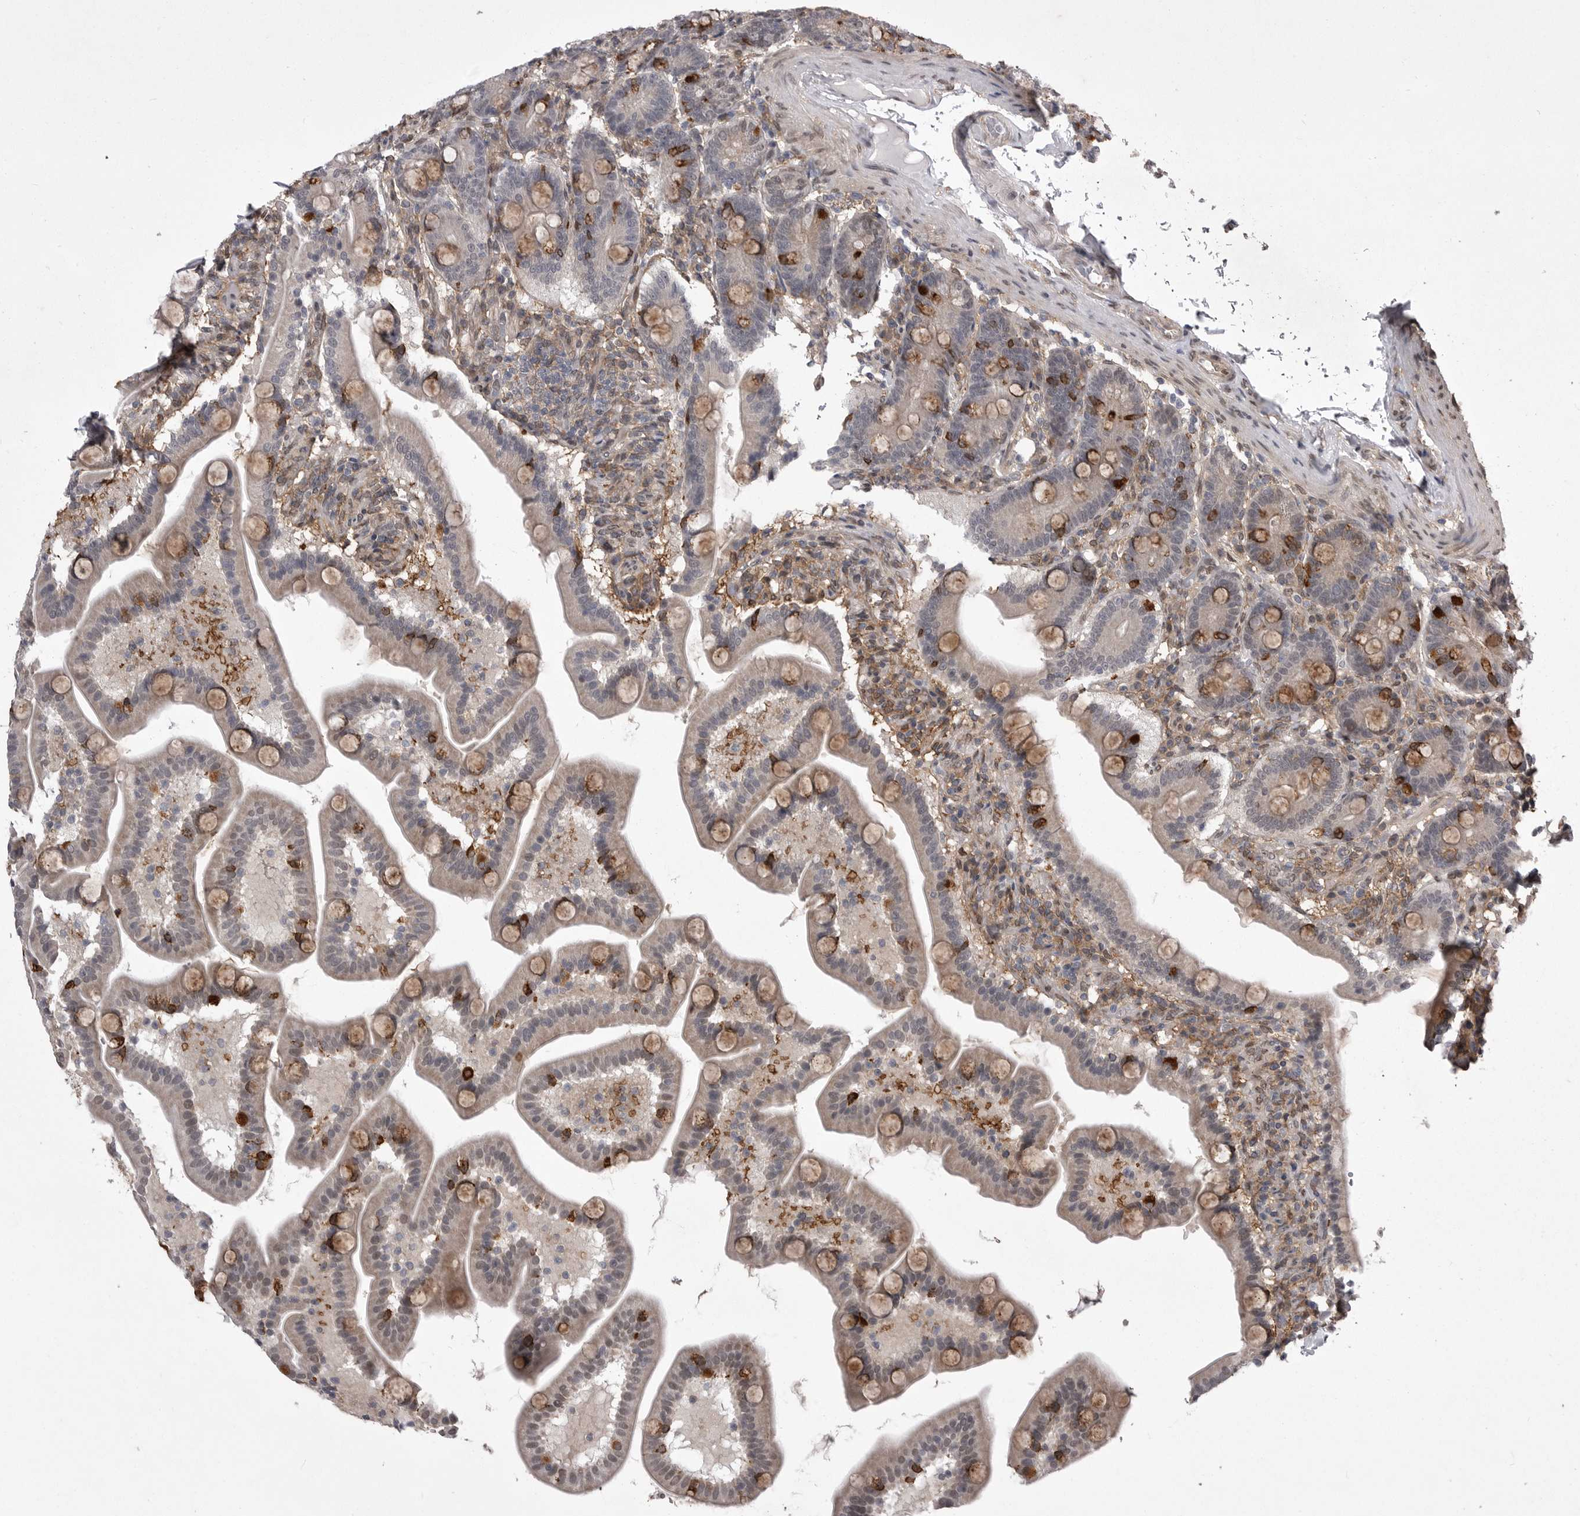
{"staining": {"intensity": "strong", "quantity": "<25%", "location": "cytoplasmic/membranous"}, "tissue": "duodenum", "cell_type": "Glandular cells", "image_type": "normal", "snomed": [{"axis": "morphology", "description": "Normal tissue, NOS"}, {"axis": "topography", "description": "Duodenum"}], "caption": "IHC image of unremarkable duodenum stained for a protein (brown), which reveals medium levels of strong cytoplasmic/membranous expression in about <25% of glandular cells.", "gene": "ABL1", "patient": {"sex": "male", "age": 54}}